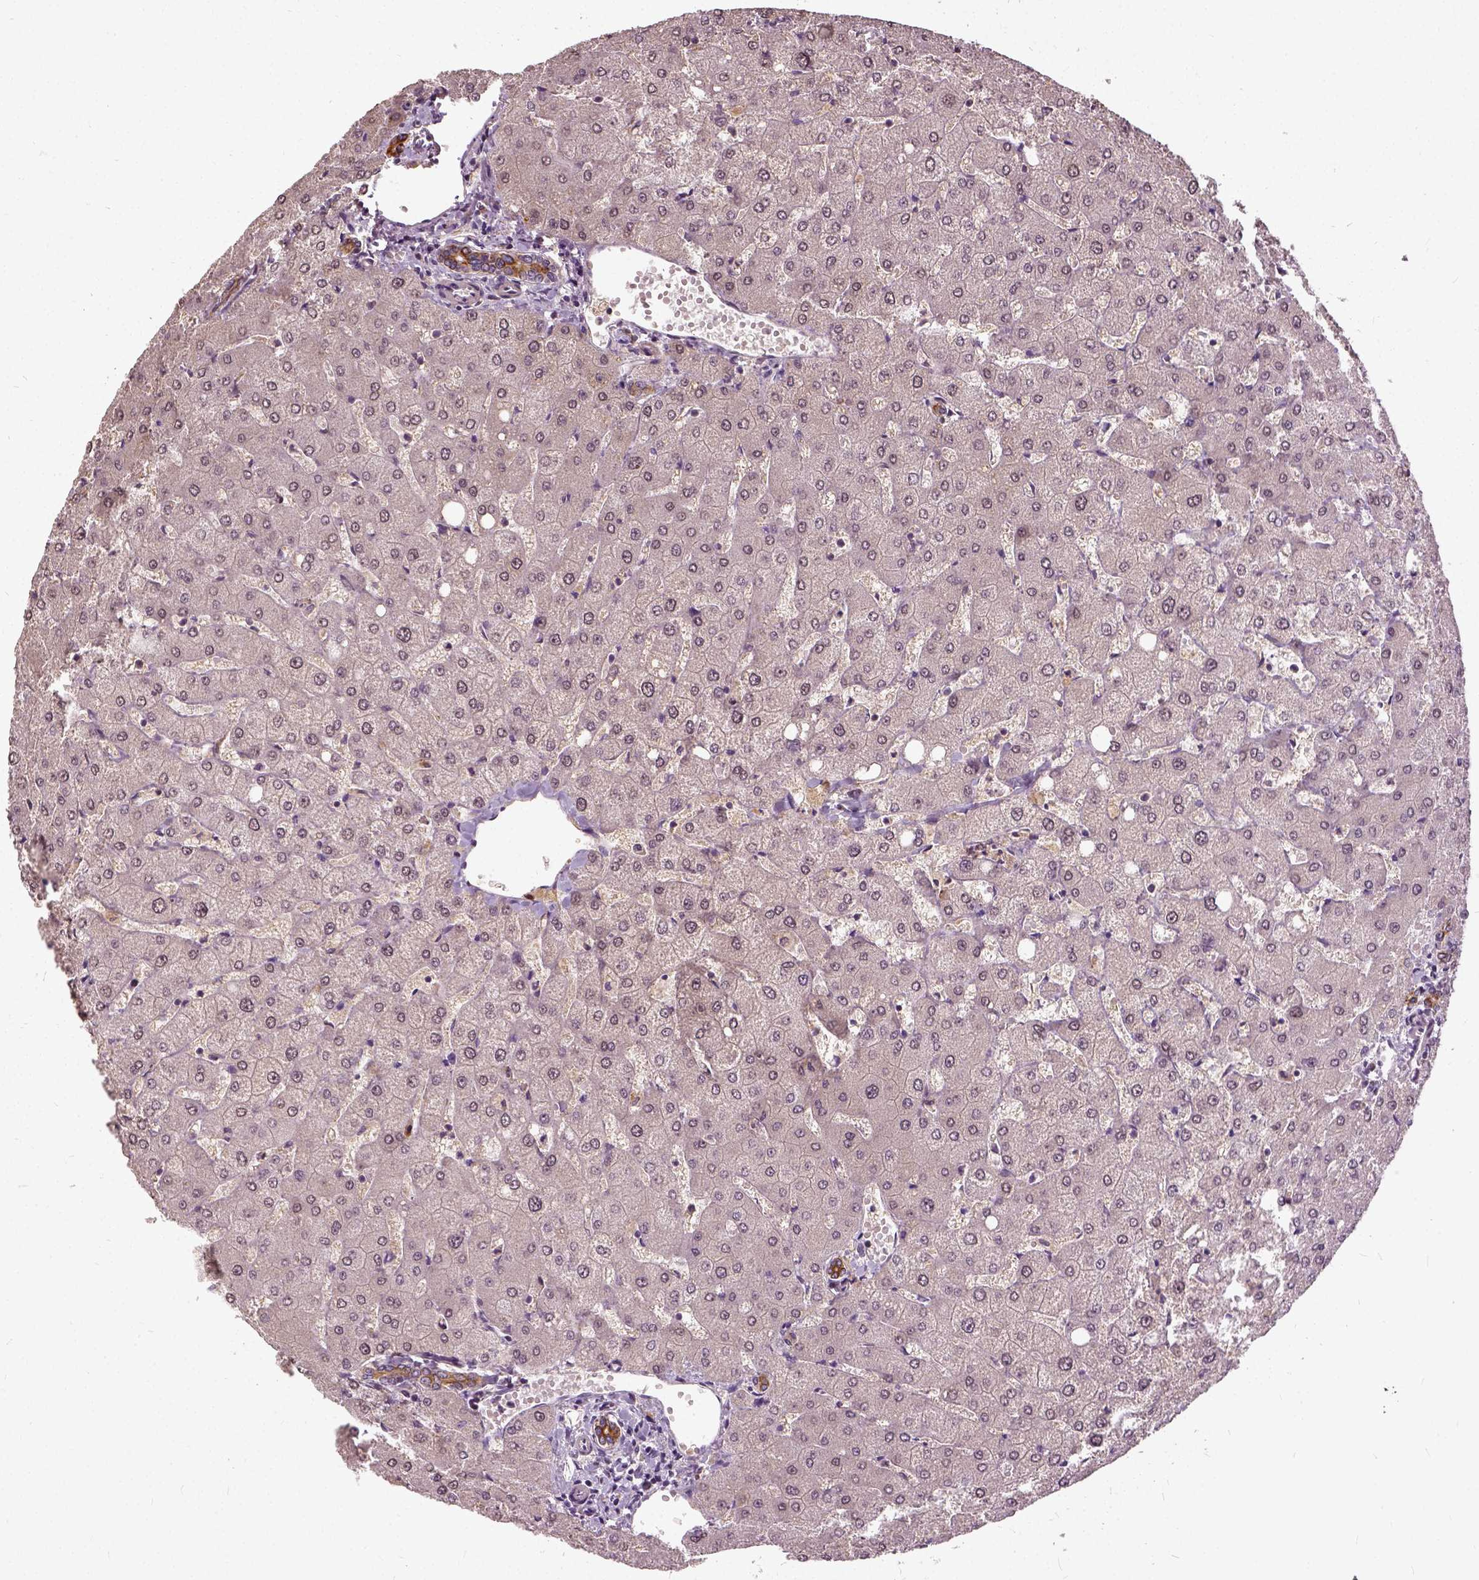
{"staining": {"intensity": "moderate", "quantity": ">75%", "location": "cytoplasmic/membranous"}, "tissue": "liver", "cell_type": "Cholangiocytes", "image_type": "normal", "snomed": [{"axis": "morphology", "description": "Normal tissue, NOS"}, {"axis": "topography", "description": "Liver"}], "caption": "Immunohistochemical staining of benign human liver exhibits moderate cytoplasmic/membranous protein staining in about >75% of cholangiocytes.", "gene": "ILRUN", "patient": {"sex": "female", "age": 54}}